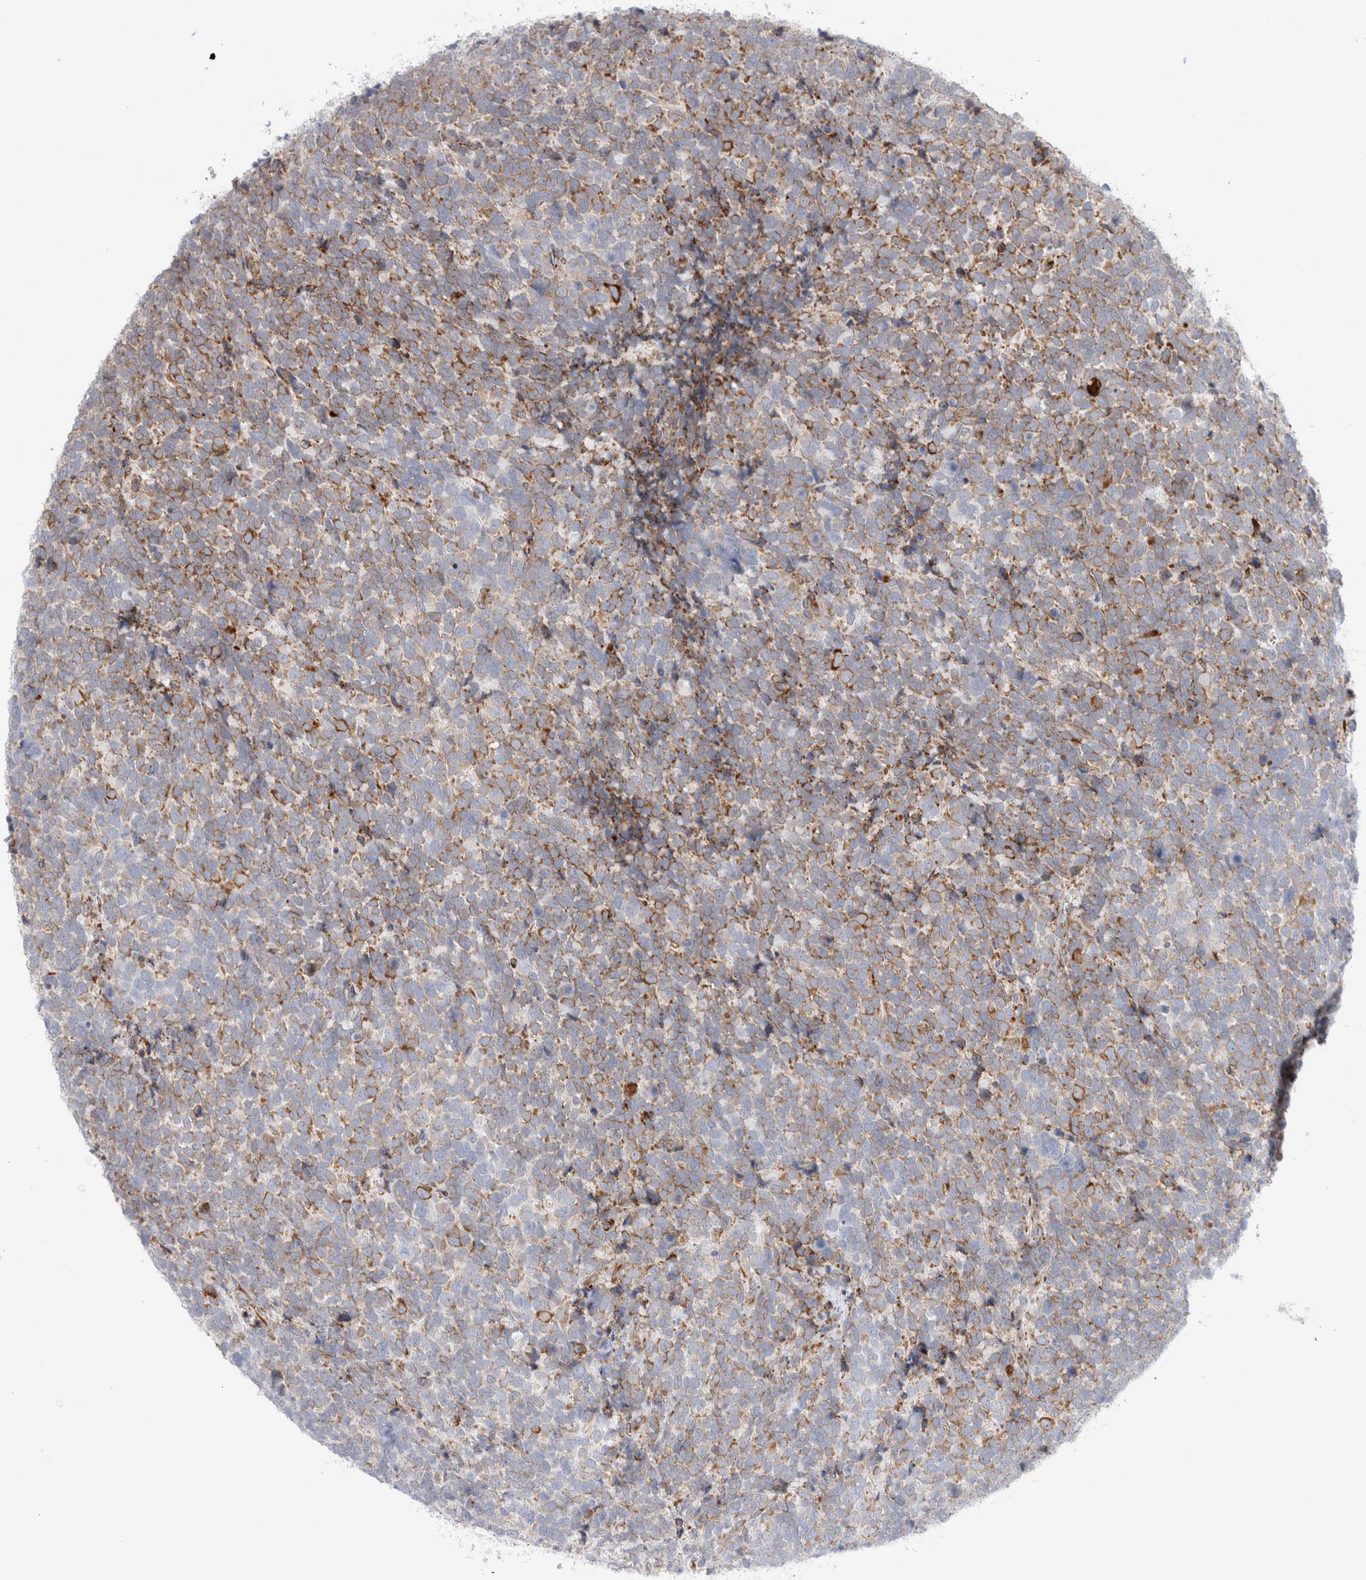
{"staining": {"intensity": "moderate", "quantity": "25%-75%", "location": "cytoplasmic/membranous"}, "tissue": "urothelial cancer", "cell_type": "Tumor cells", "image_type": "cancer", "snomed": [{"axis": "morphology", "description": "Urothelial carcinoma, High grade"}, {"axis": "topography", "description": "Urinary bladder"}], "caption": "Urothelial cancer stained for a protein exhibits moderate cytoplasmic/membranous positivity in tumor cells.", "gene": "CNPY4", "patient": {"sex": "female", "age": 82}}